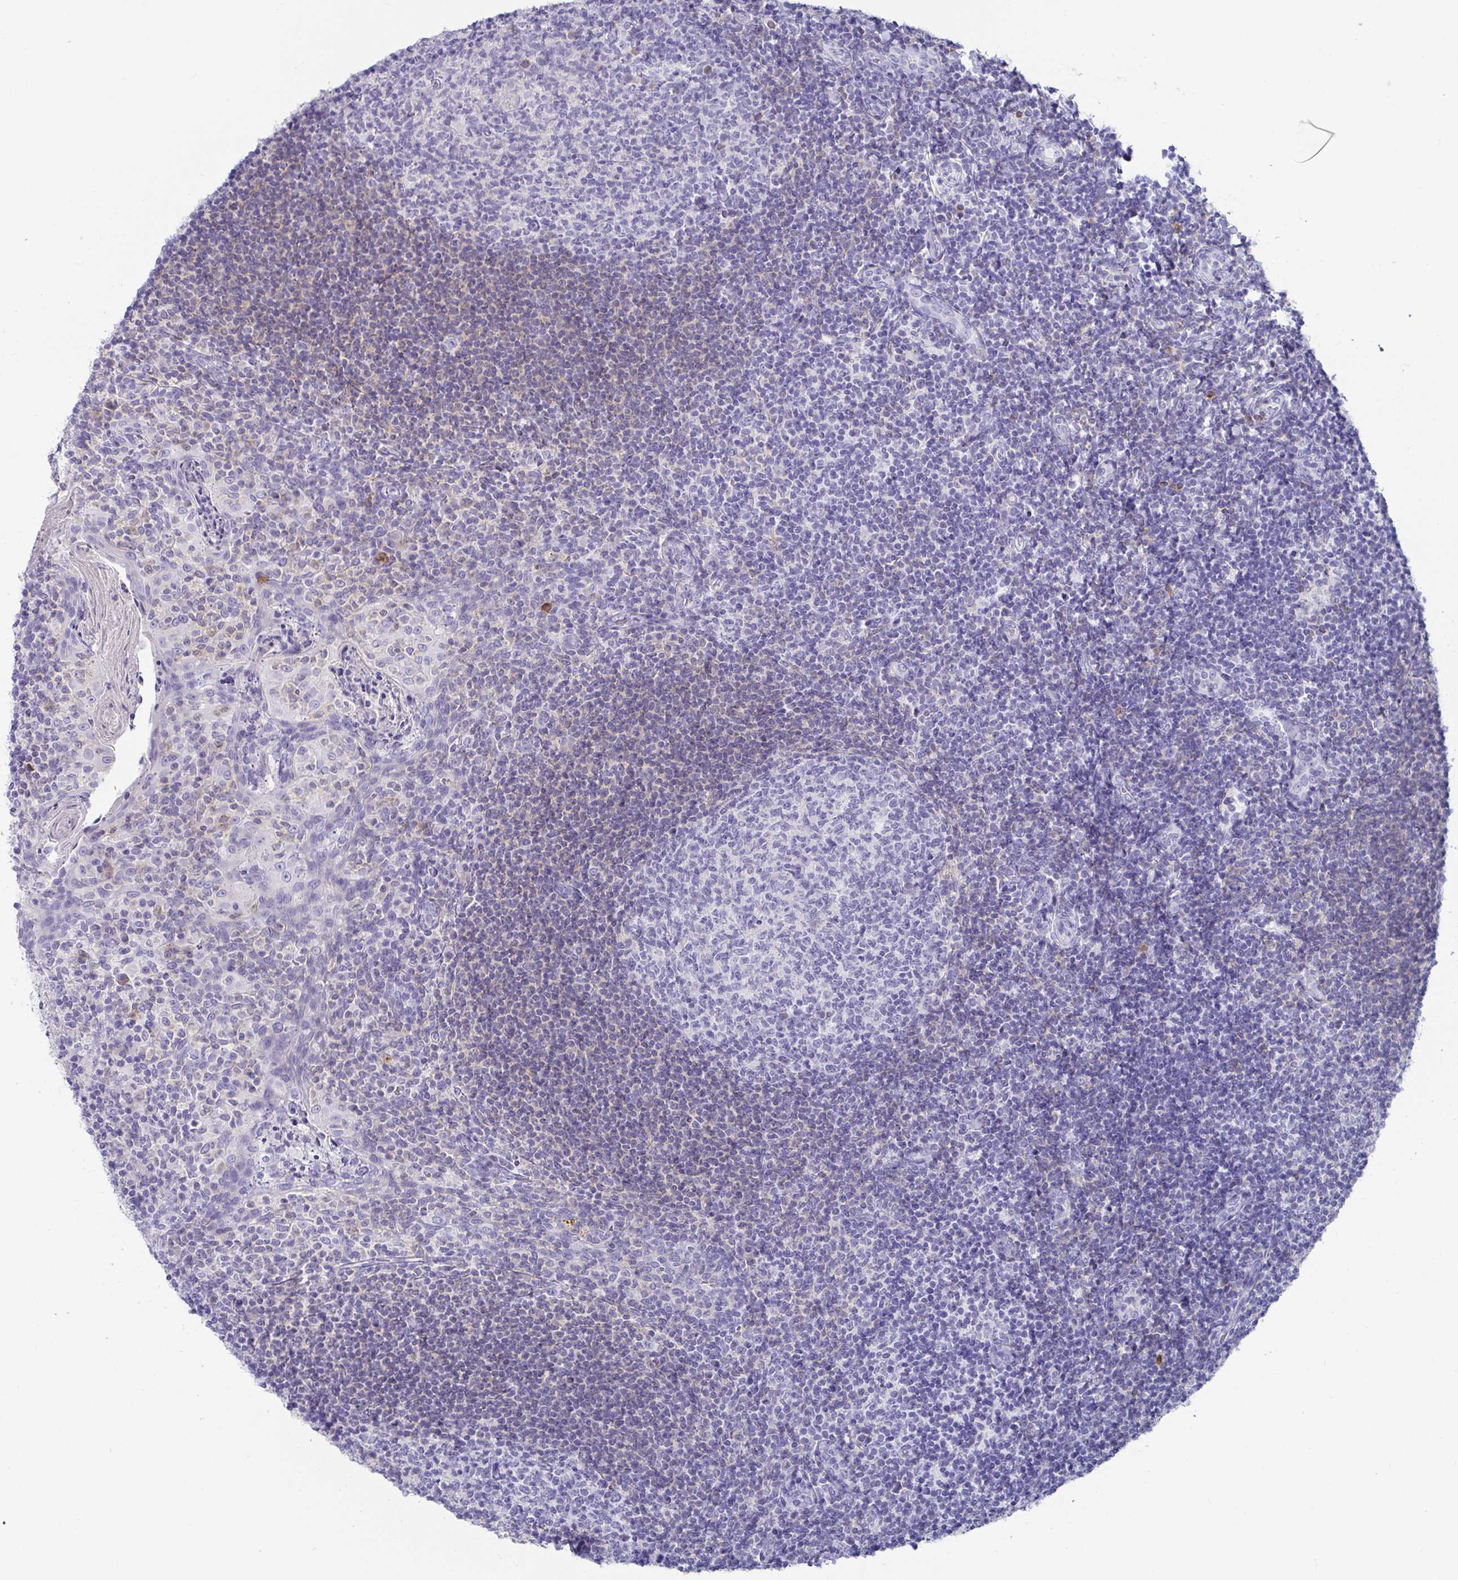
{"staining": {"intensity": "negative", "quantity": "none", "location": "none"}, "tissue": "tonsil", "cell_type": "Germinal center cells", "image_type": "normal", "snomed": [{"axis": "morphology", "description": "Normal tissue, NOS"}, {"axis": "topography", "description": "Tonsil"}], "caption": "This is an immunohistochemistry (IHC) micrograph of unremarkable human tonsil. There is no staining in germinal center cells.", "gene": "PLA2G1B", "patient": {"sex": "female", "age": 10}}